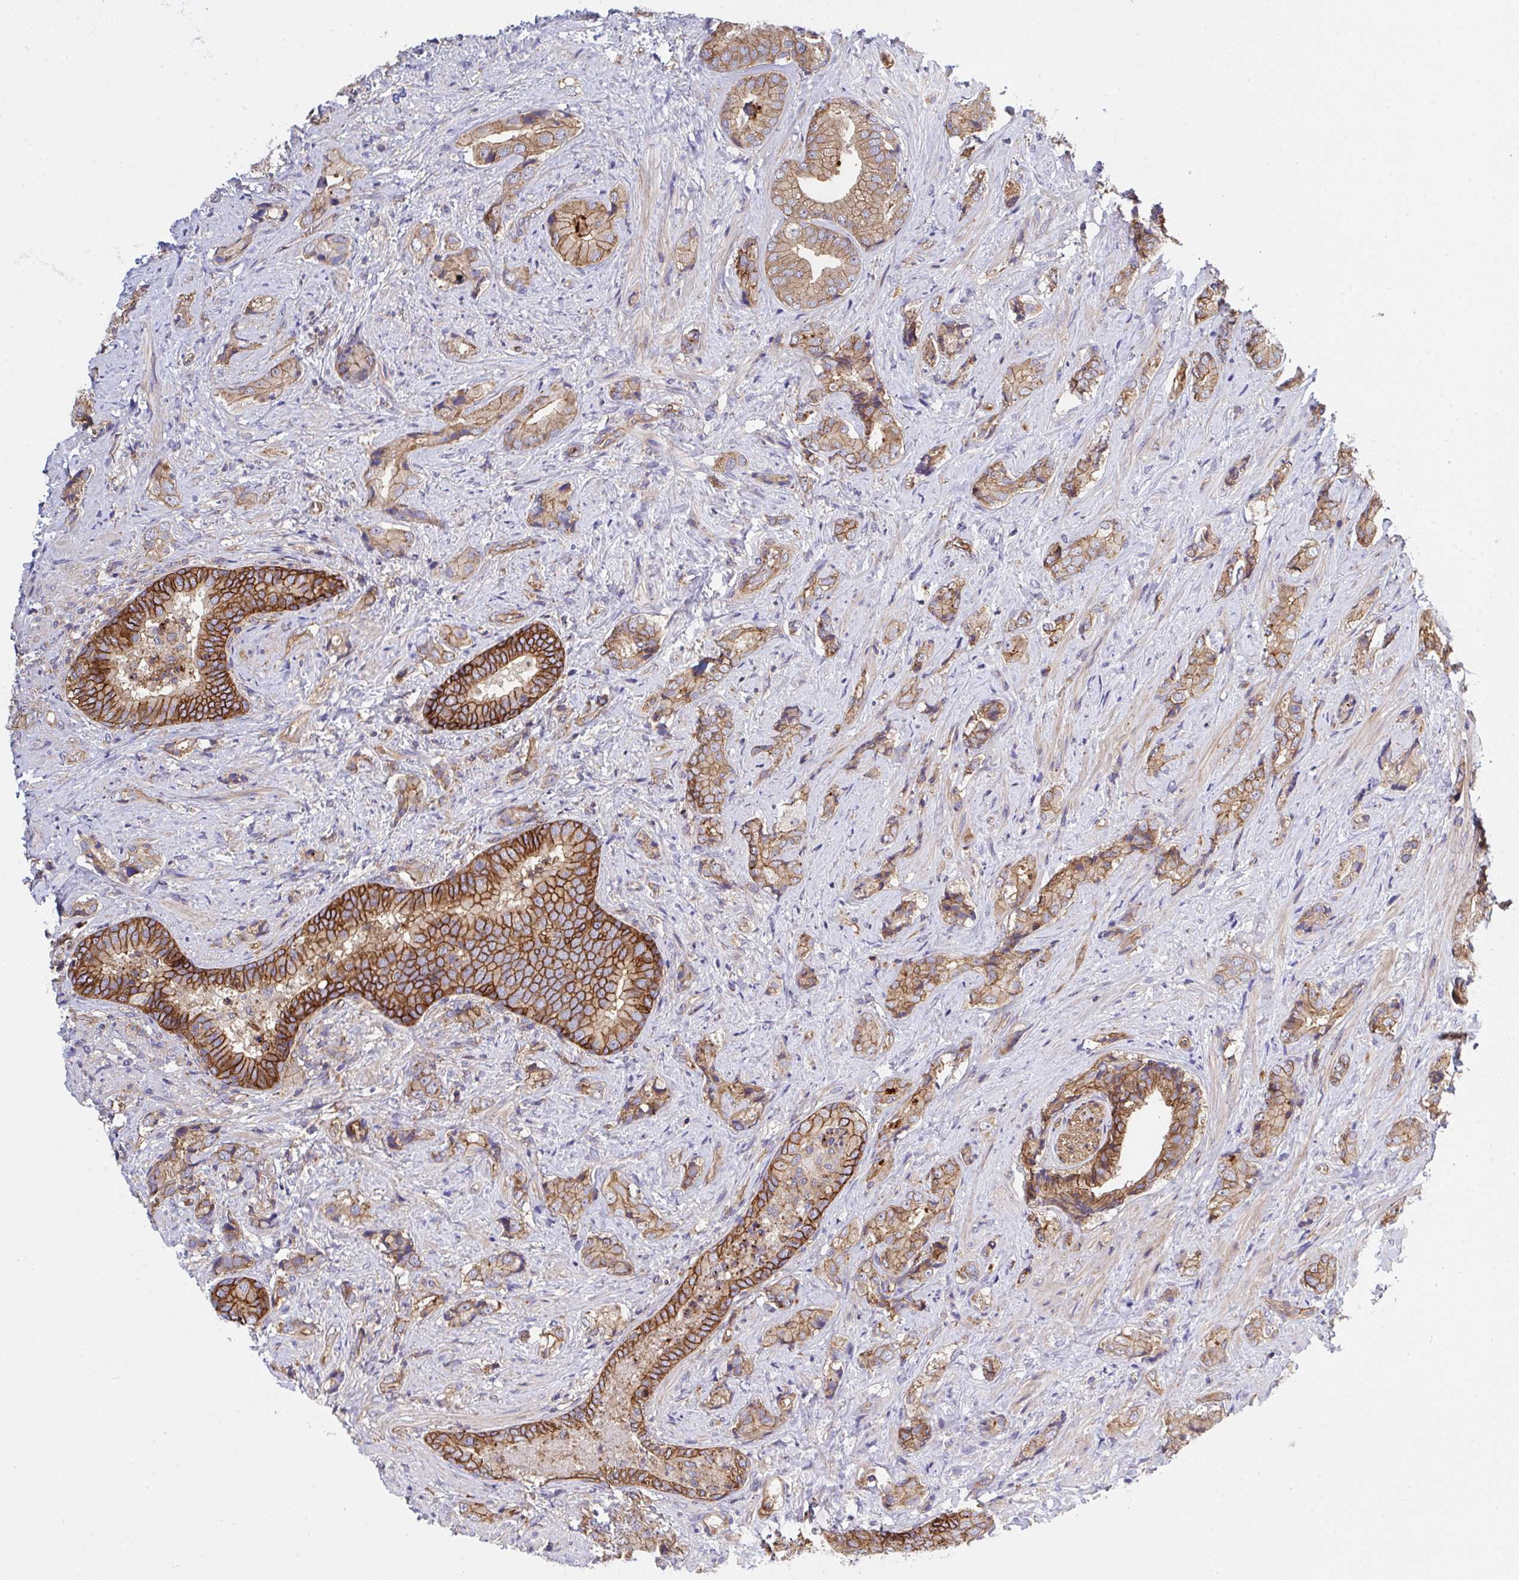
{"staining": {"intensity": "moderate", "quantity": ">75%", "location": "cytoplasmic/membranous"}, "tissue": "prostate cancer", "cell_type": "Tumor cells", "image_type": "cancer", "snomed": [{"axis": "morphology", "description": "Adenocarcinoma, High grade"}, {"axis": "topography", "description": "Prostate"}], "caption": "A micrograph showing moderate cytoplasmic/membranous staining in approximately >75% of tumor cells in prostate adenocarcinoma (high-grade), as visualized by brown immunohistochemical staining.", "gene": "C4orf36", "patient": {"sex": "male", "age": 62}}